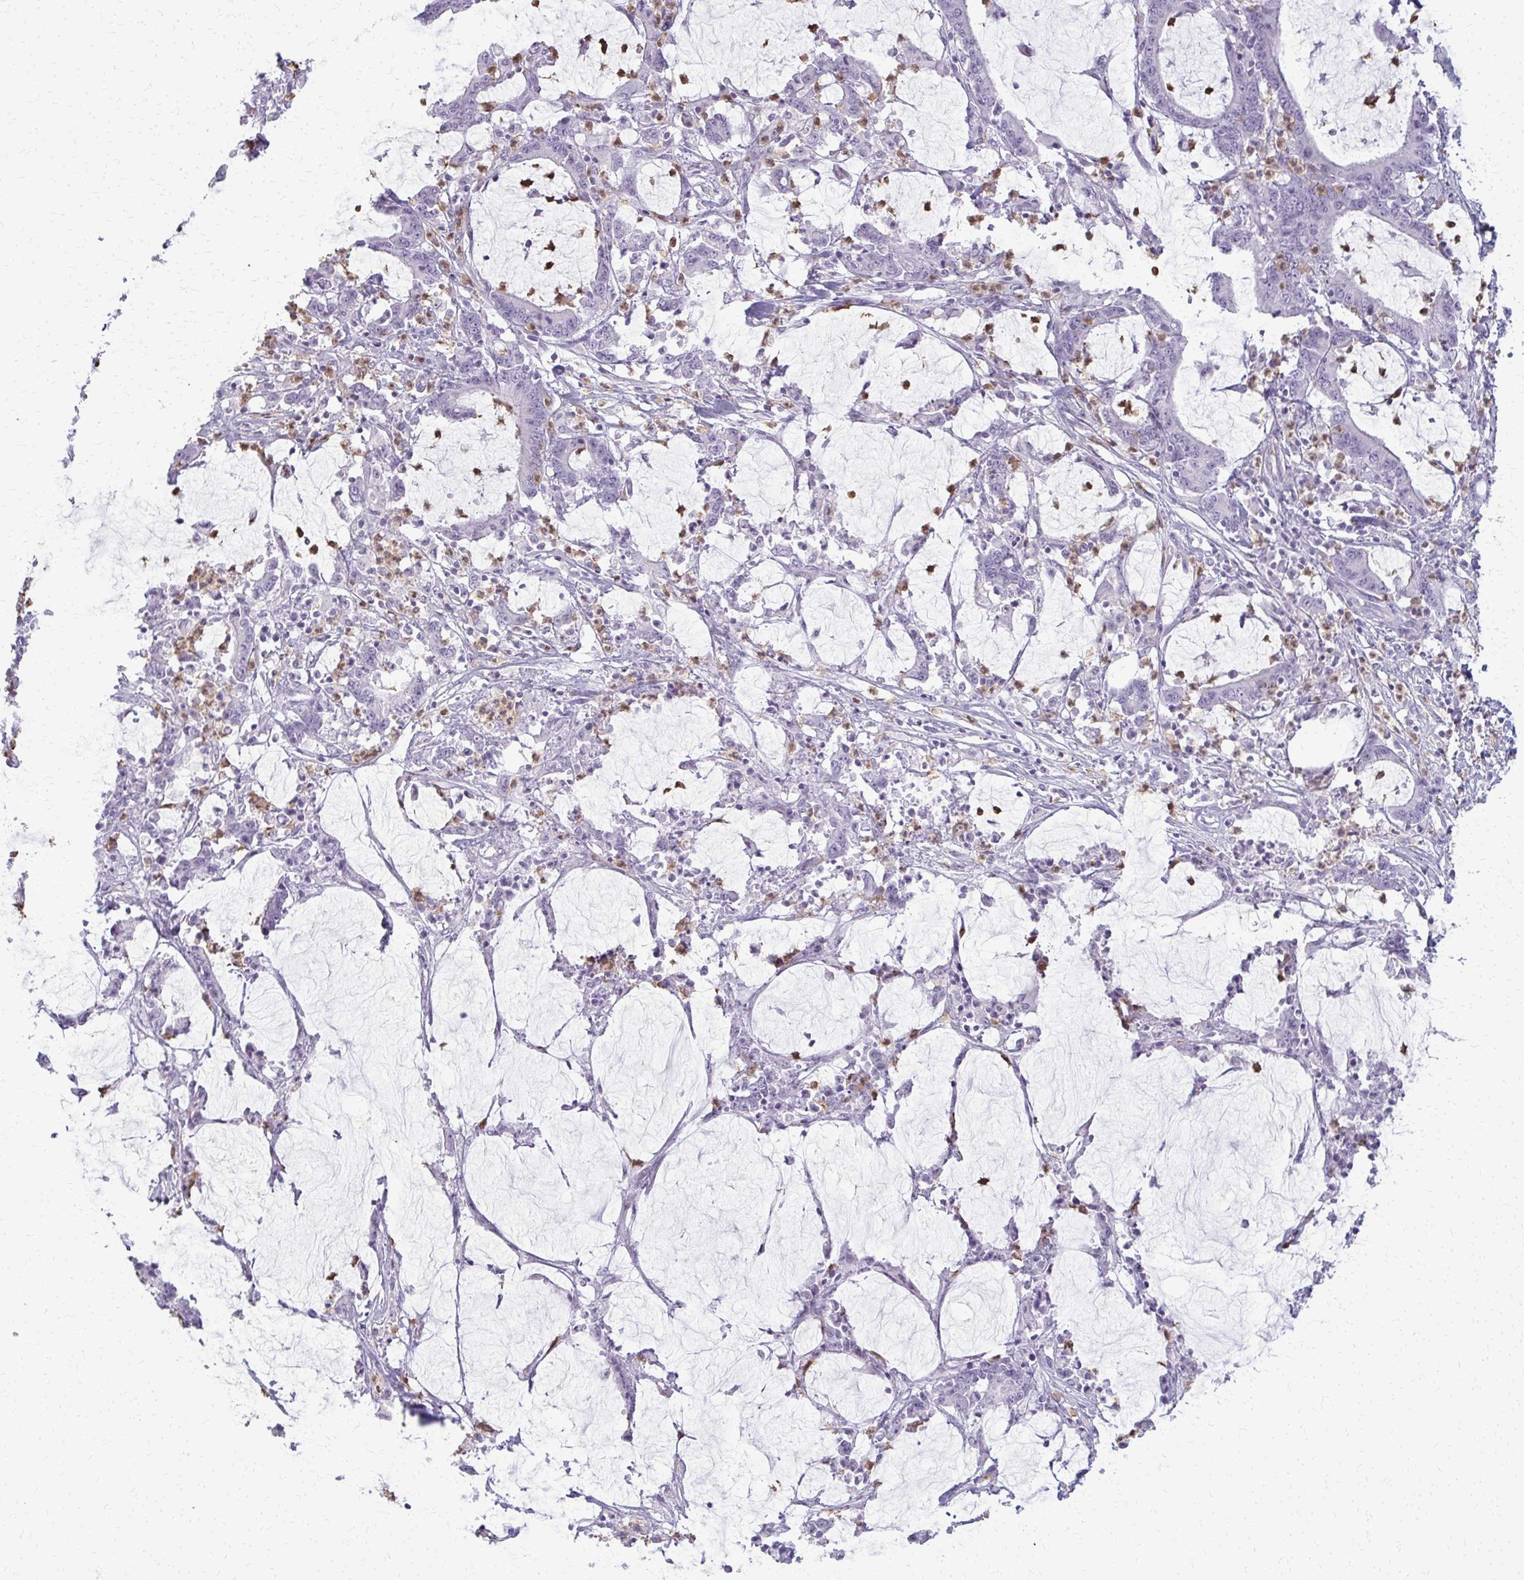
{"staining": {"intensity": "negative", "quantity": "none", "location": "none"}, "tissue": "stomach cancer", "cell_type": "Tumor cells", "image_type": "cancer", "snomed": [{"axis": "morphology", "description": "Adenocarcinoma, NOS"}, {"axis": "topography", "description": "Stomach, upper"}], "caption": "Immunohistochemical staining of human adenocarcinoma (stomach) reveals no significant staining in tumor cells.", "gene": "CA3", "patient": {"sex": "male", "age": 68}}